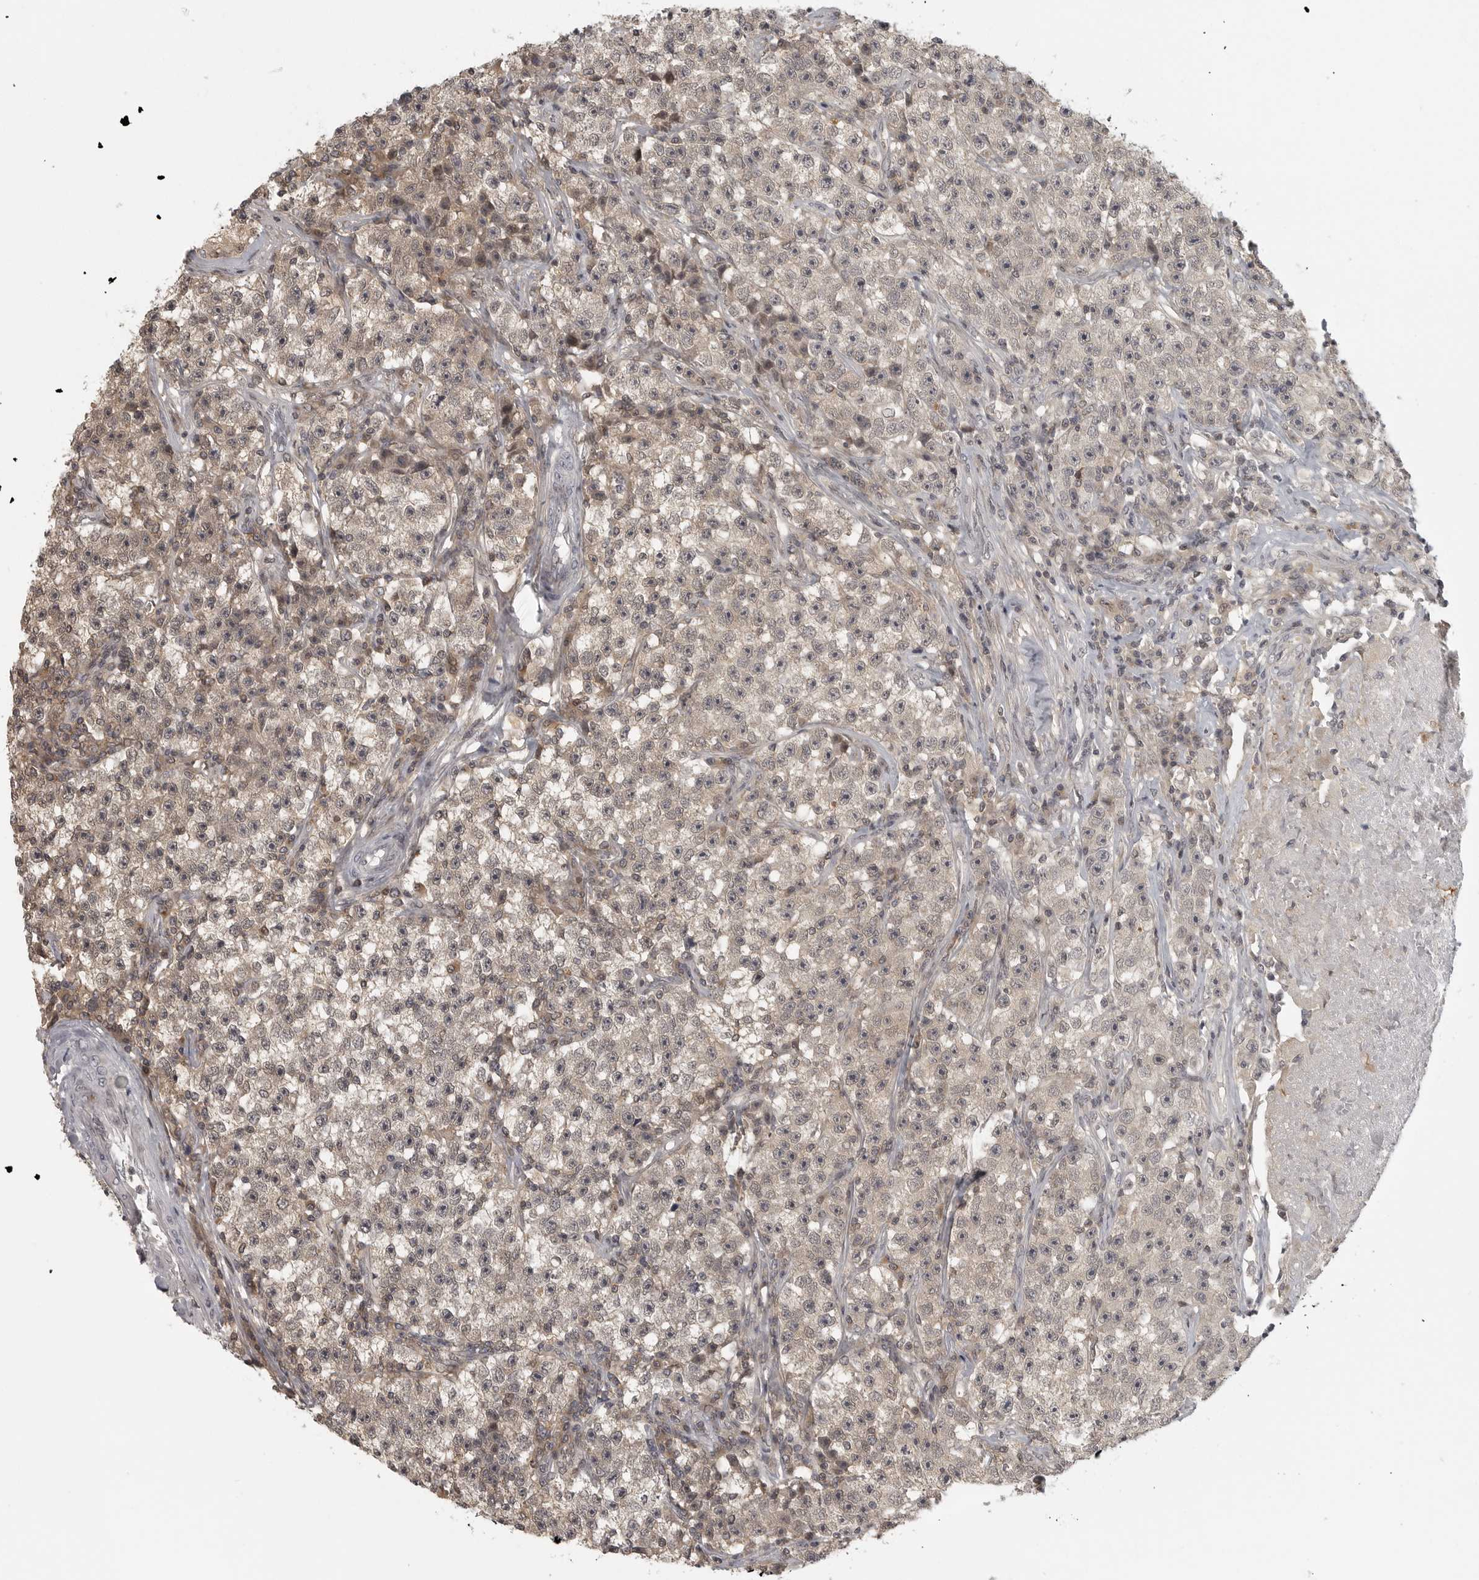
{"staining": {"intensity": "weak", "quantity": ">75%", "location": "cytoplasmic/membranous,nuclear"}, "tissue": "testis cancer", "cell_type": "Tumor cells", "image_type": "cancer", "snomed": [{"axis": "morphology", "description": "Seminoma, NOS"}, {"axis": "topography", "description": "Testis"}], "caption": "The photomicrograph displays staining of testis cancer (seminoma), revealing weak cytoplasmic/membranous and nuclear protein staining (brown color) within tumor cells.", "gene": "UROD", "patient": {"sex": "male", "age": 22}}